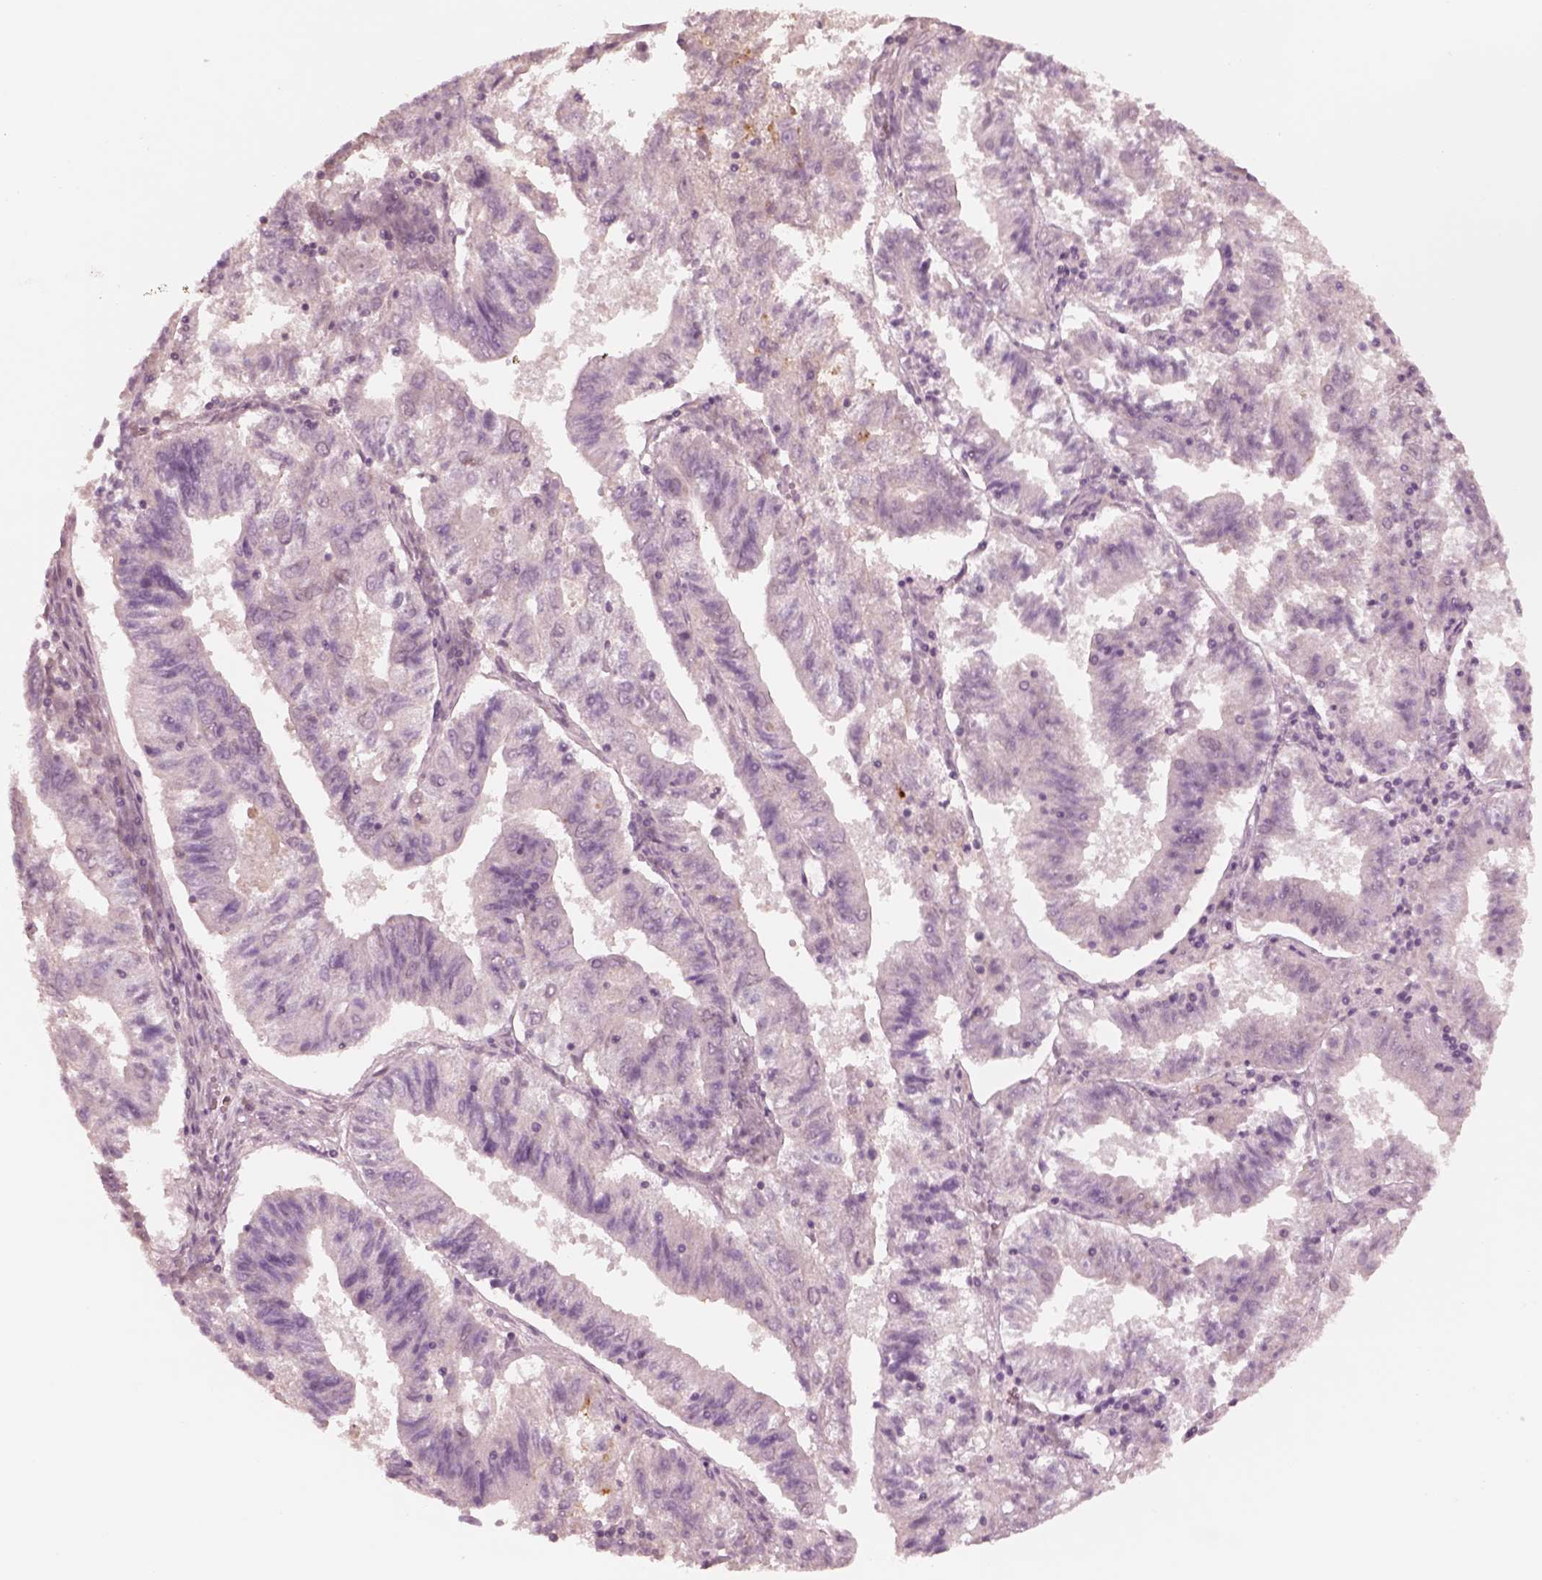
{"staining": {"intensity": "negative", "quantity": "none", "location": "none"}, "tissue": "endometrial cancer", "cell_type": "Tumor cells", "image_type": "cancer", "snomed": [{"axis": "morphology", "description": "Adenocarcinoma, NOS"}, {"axis": "topography", "description": "Endometrium"}], "caption": "Protein analysis of endometrial cancer reveals no significant positivity in tumor cells.", "gene": "DNAAF9", "patient": {"sex": "female", "age": 82}}